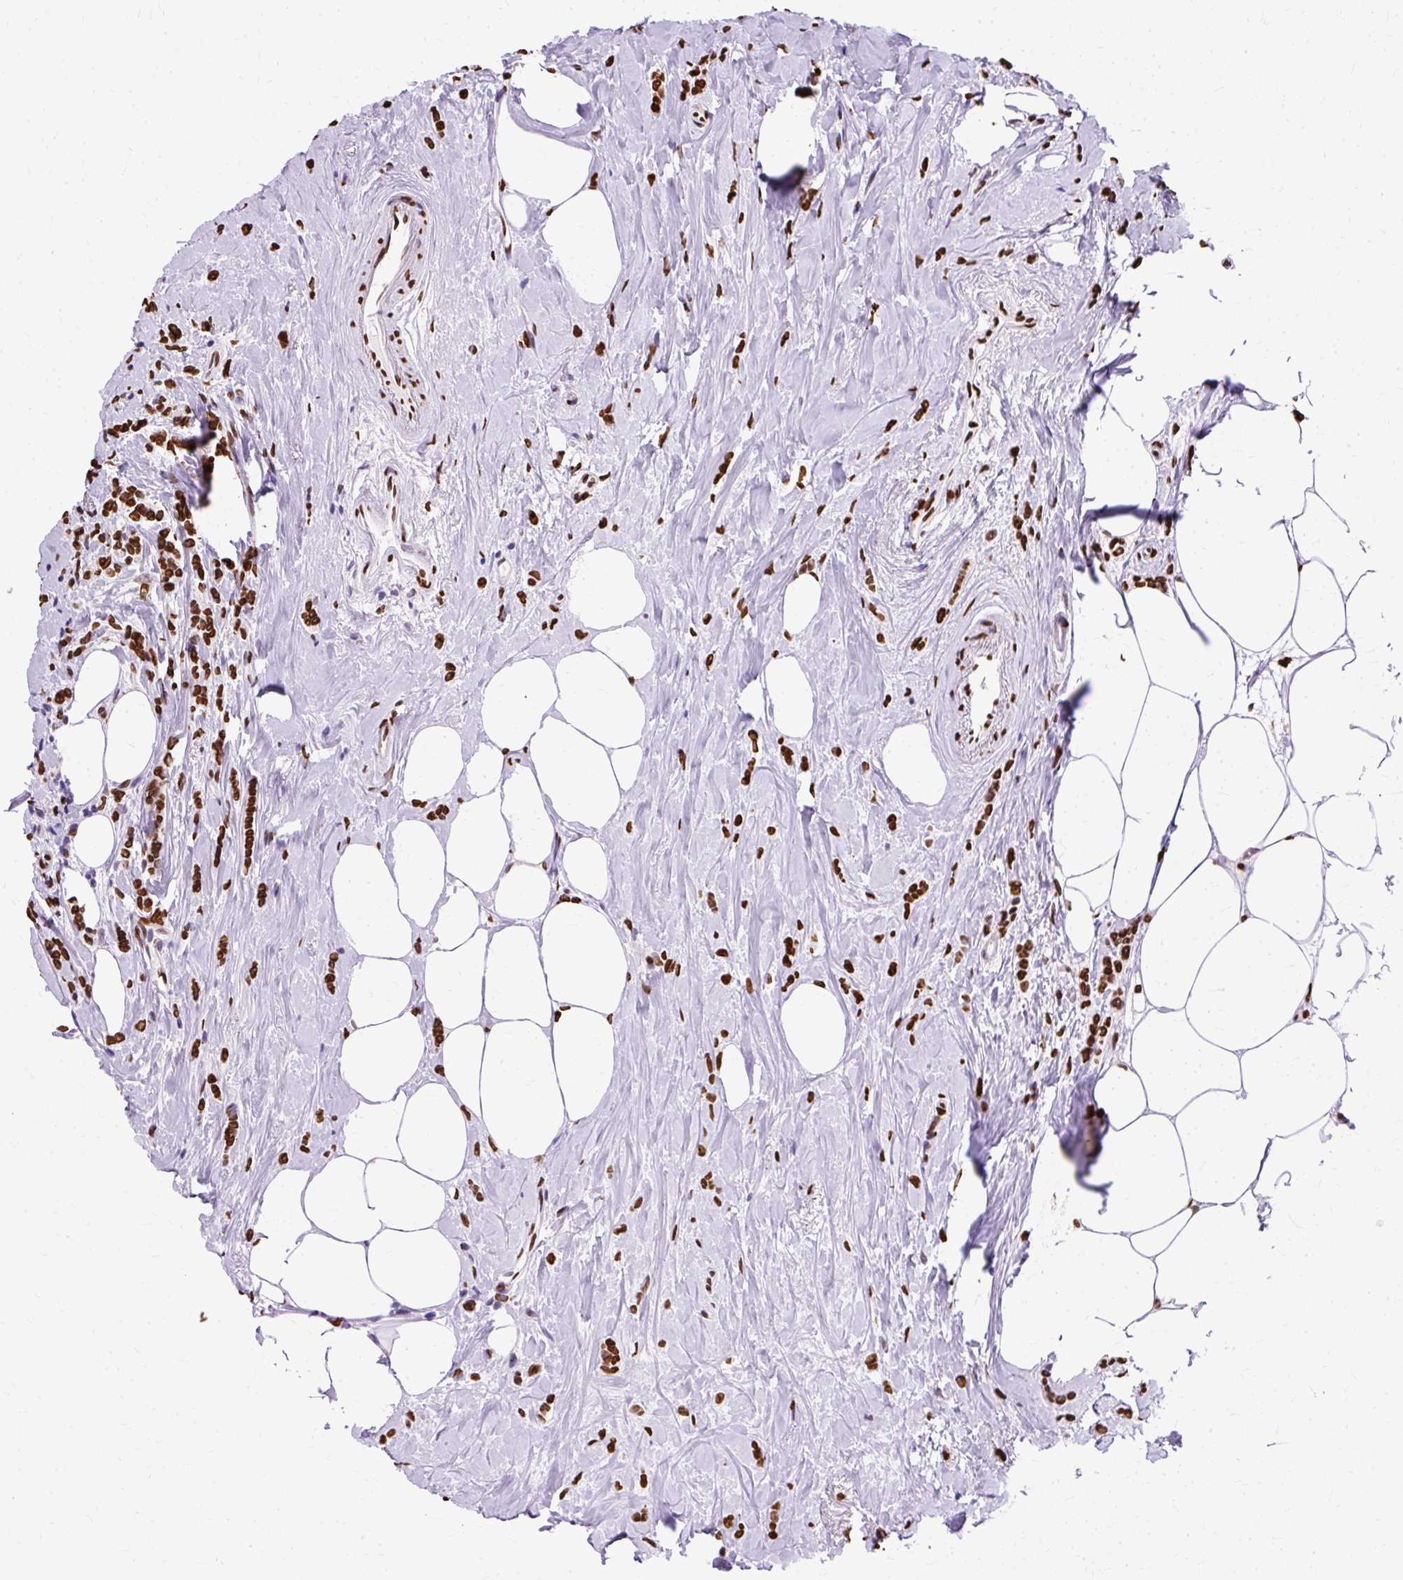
{"staining": {"intensity": "strong", "quantity": ">75%", "location": "nuclear"}, "tissue": "breast cancer", "cell_type": "Tumor cells", "image_type": "cancer", "snomed": [{"axis": "morphology", "description": "Lobular carcinoma"}, {"axis": "topography", "description": "Breast"}], "caption": "Breast cancer stained with IHC shows strong nuclear staining in about >75% of tumor cells.", "gene": "TMEM184C", "patient": {"sex": "female", "age": 84}}